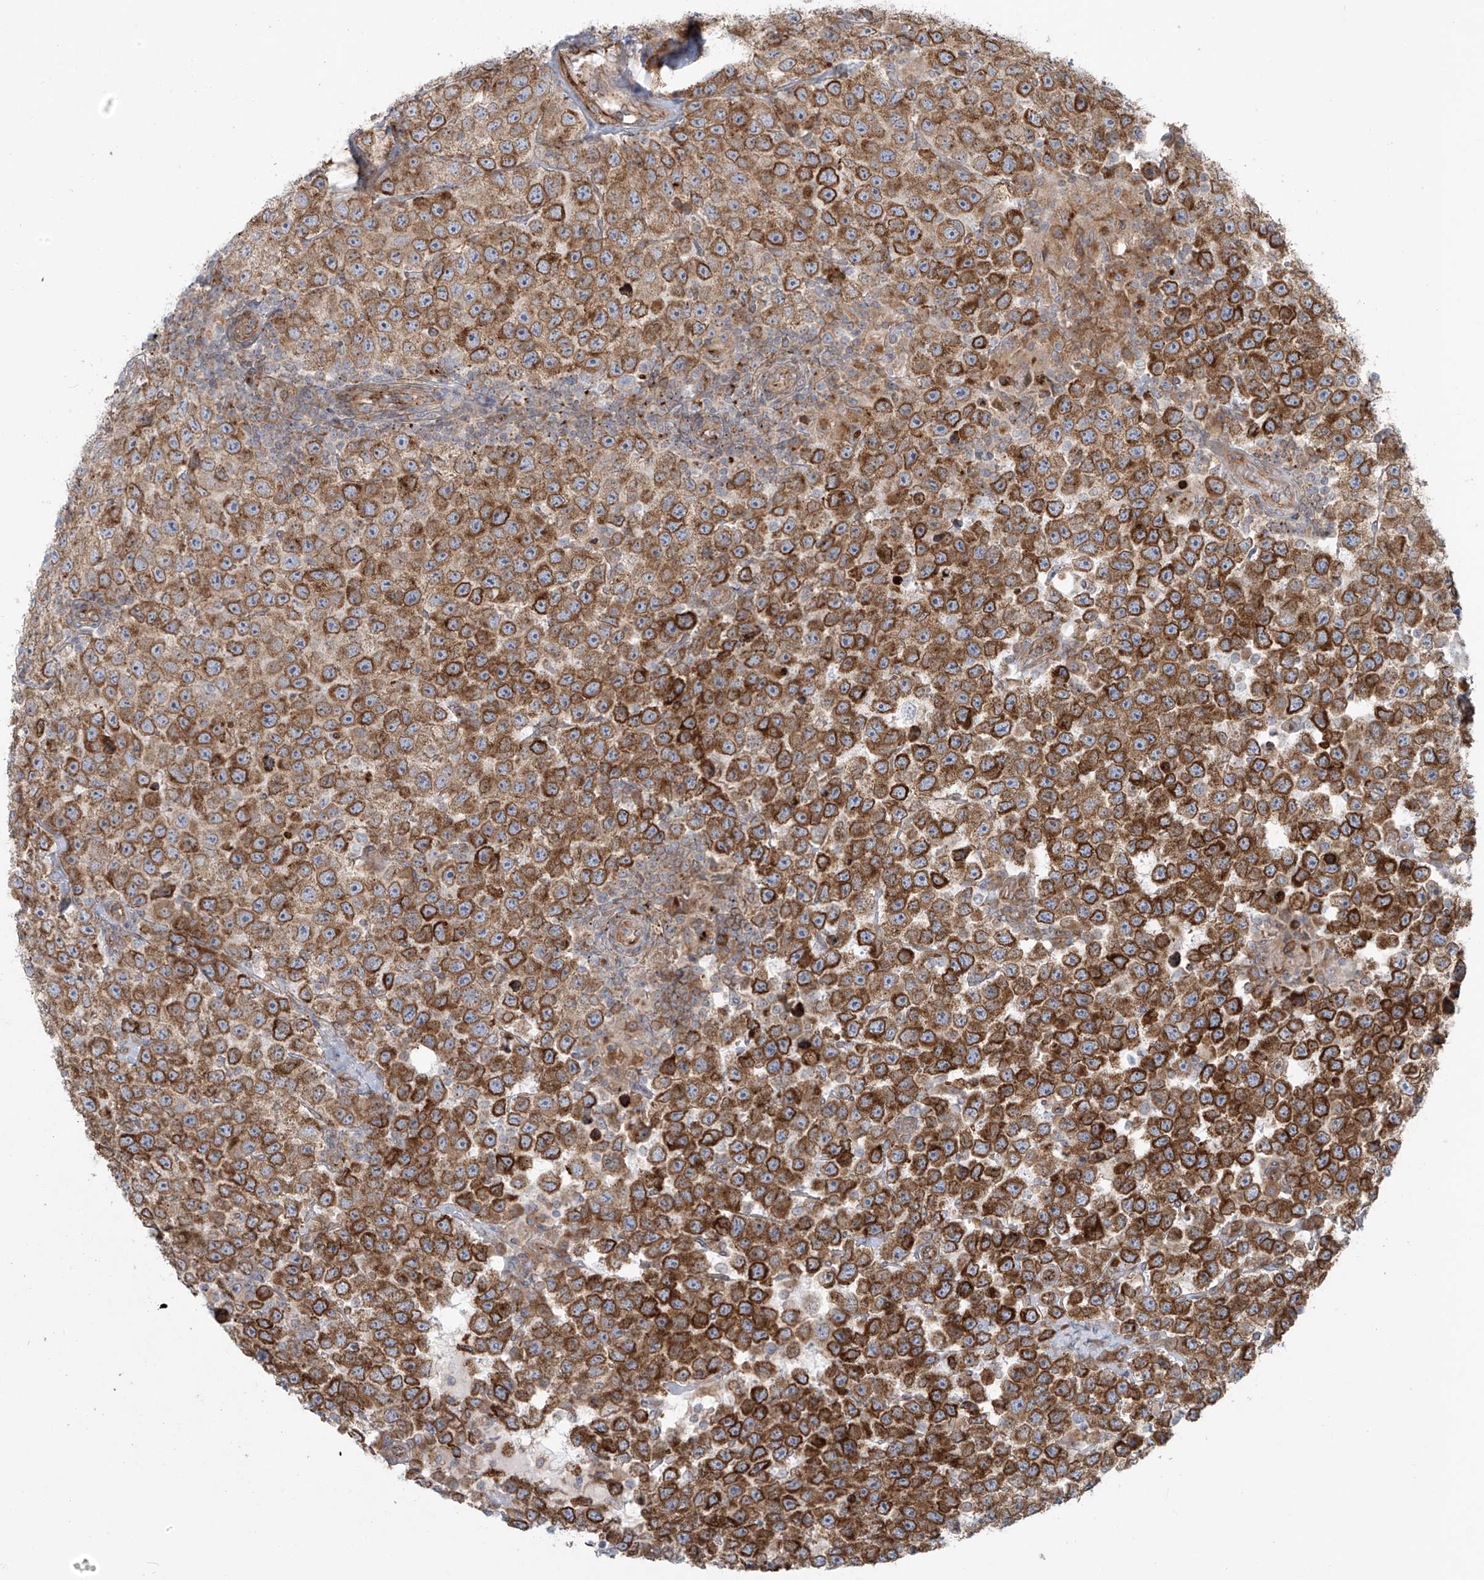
{"staining": {"intensity": "strong", "quantity": ">75%", "location": "cytoplasmic/membranous"}, "tissue": "testis cancer", "cell_type": "Tumor cells", "image_type": "cancer", "snomed": [{"axis": "morphology", "description": "Seminoma, NOS"}, {"axis": "topography", "description": "Testis"}], "caption": "Immunohistochemistry micrograph of seminoma (testis) stained for a protein (brown), which displays high levels of strong cytoplasmic/membranous staining in about >75% of tumor cells.", "gene": "LZTS3", "patient": {"sex": "male", "age": 28}}